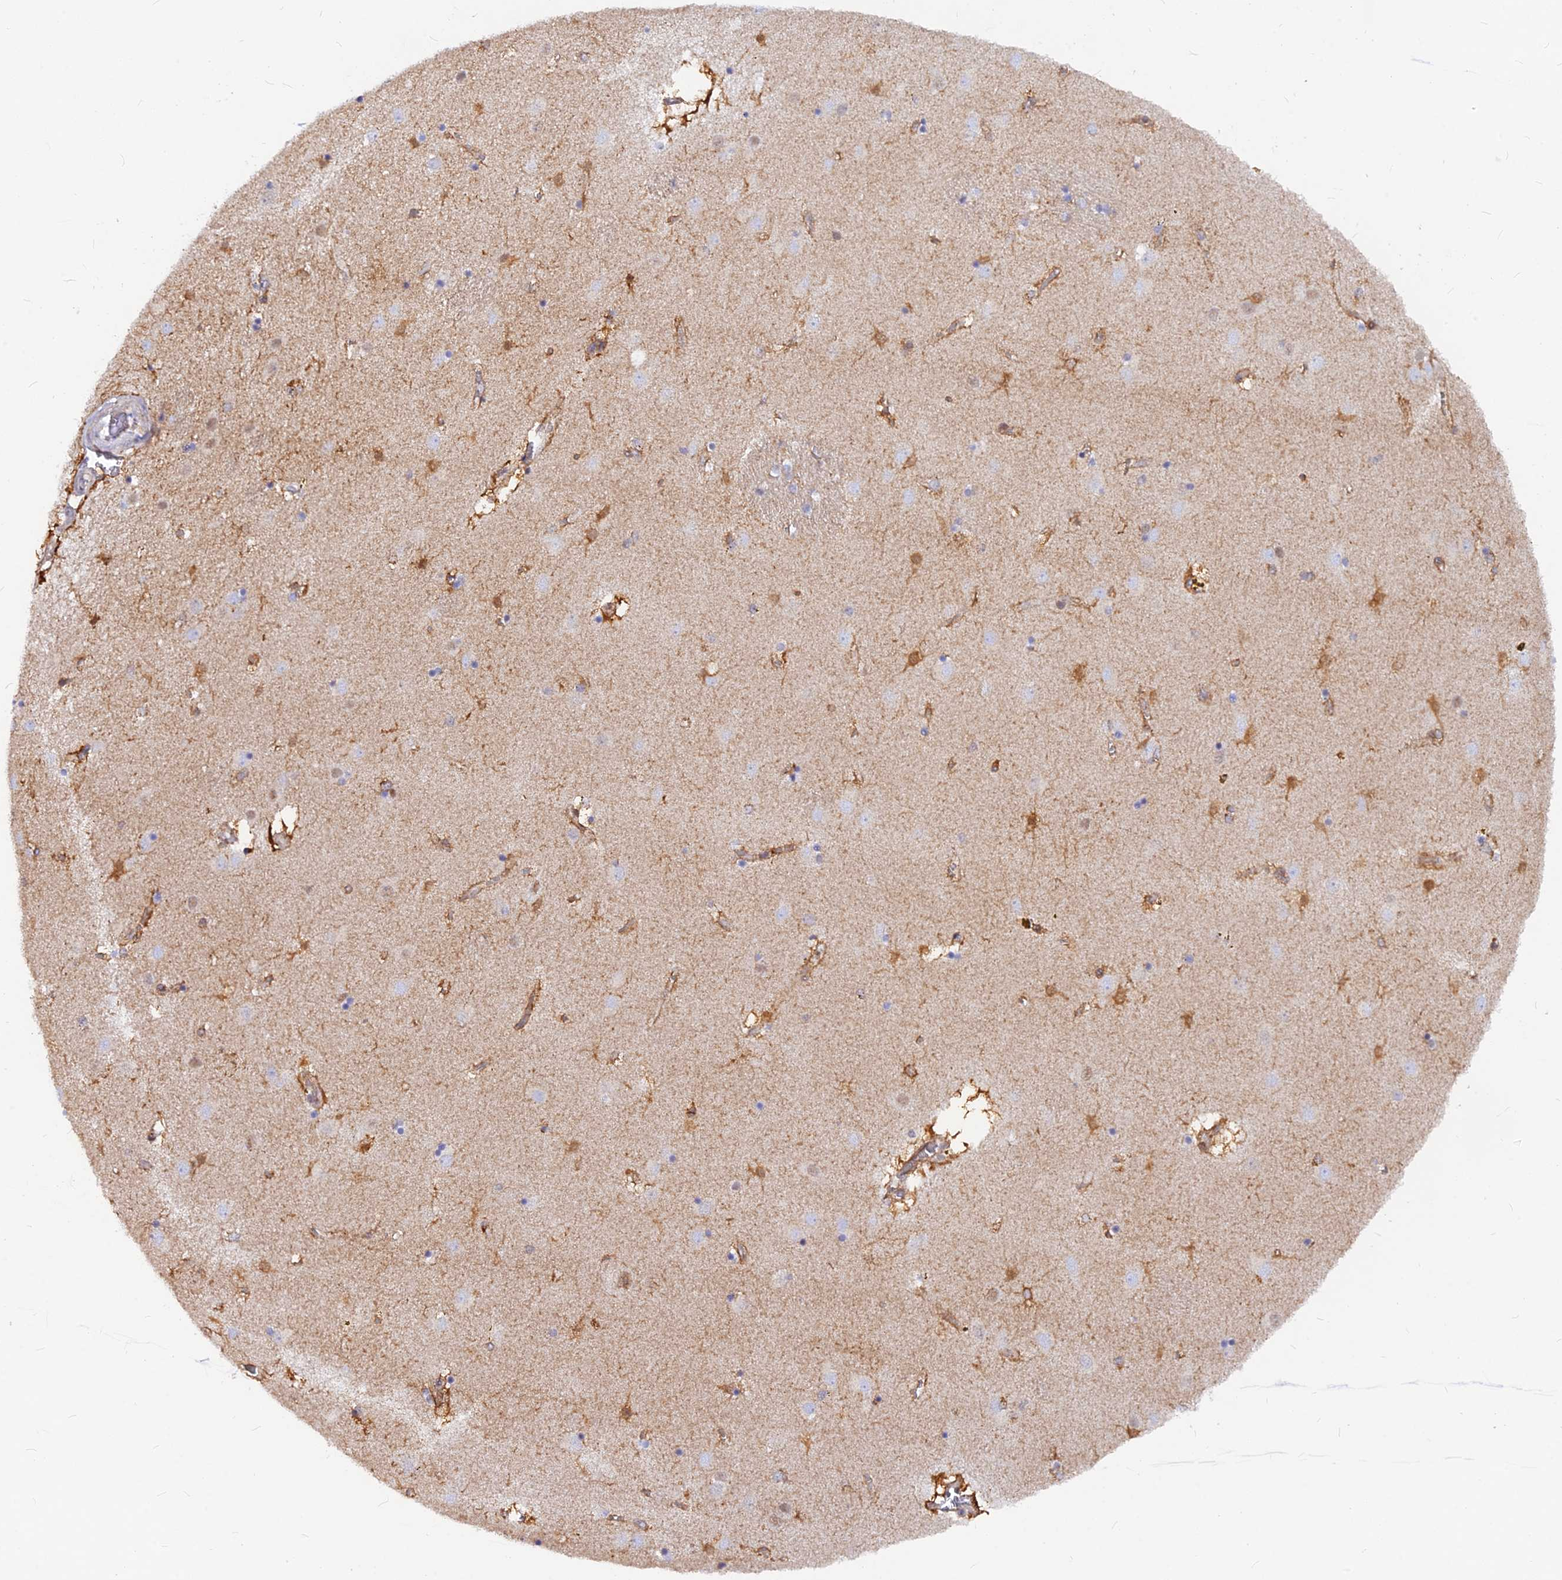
{"staining": {"intensity": "moderate", "quantity": "<25%", "location": "cytoplasmic/membranous"}, "tissue": "caudate", "cell_type": "Glial cells", "image_type": "normal", "snomed": [{"axis": "morphology", "description": "Normal tissue, NOS"}, {"axis": "topography", "description": "Lateral ventricle wall"}], "caption": "Protein staining reveals moderate cytoplasmic/membranous positivity in about <25% of glial cells in benign caudate. (Brightfield microscopy of DAB IHC at high magnification).", "gene": "VSTM2L", "patient": {"sex": "male", "age": 70}}